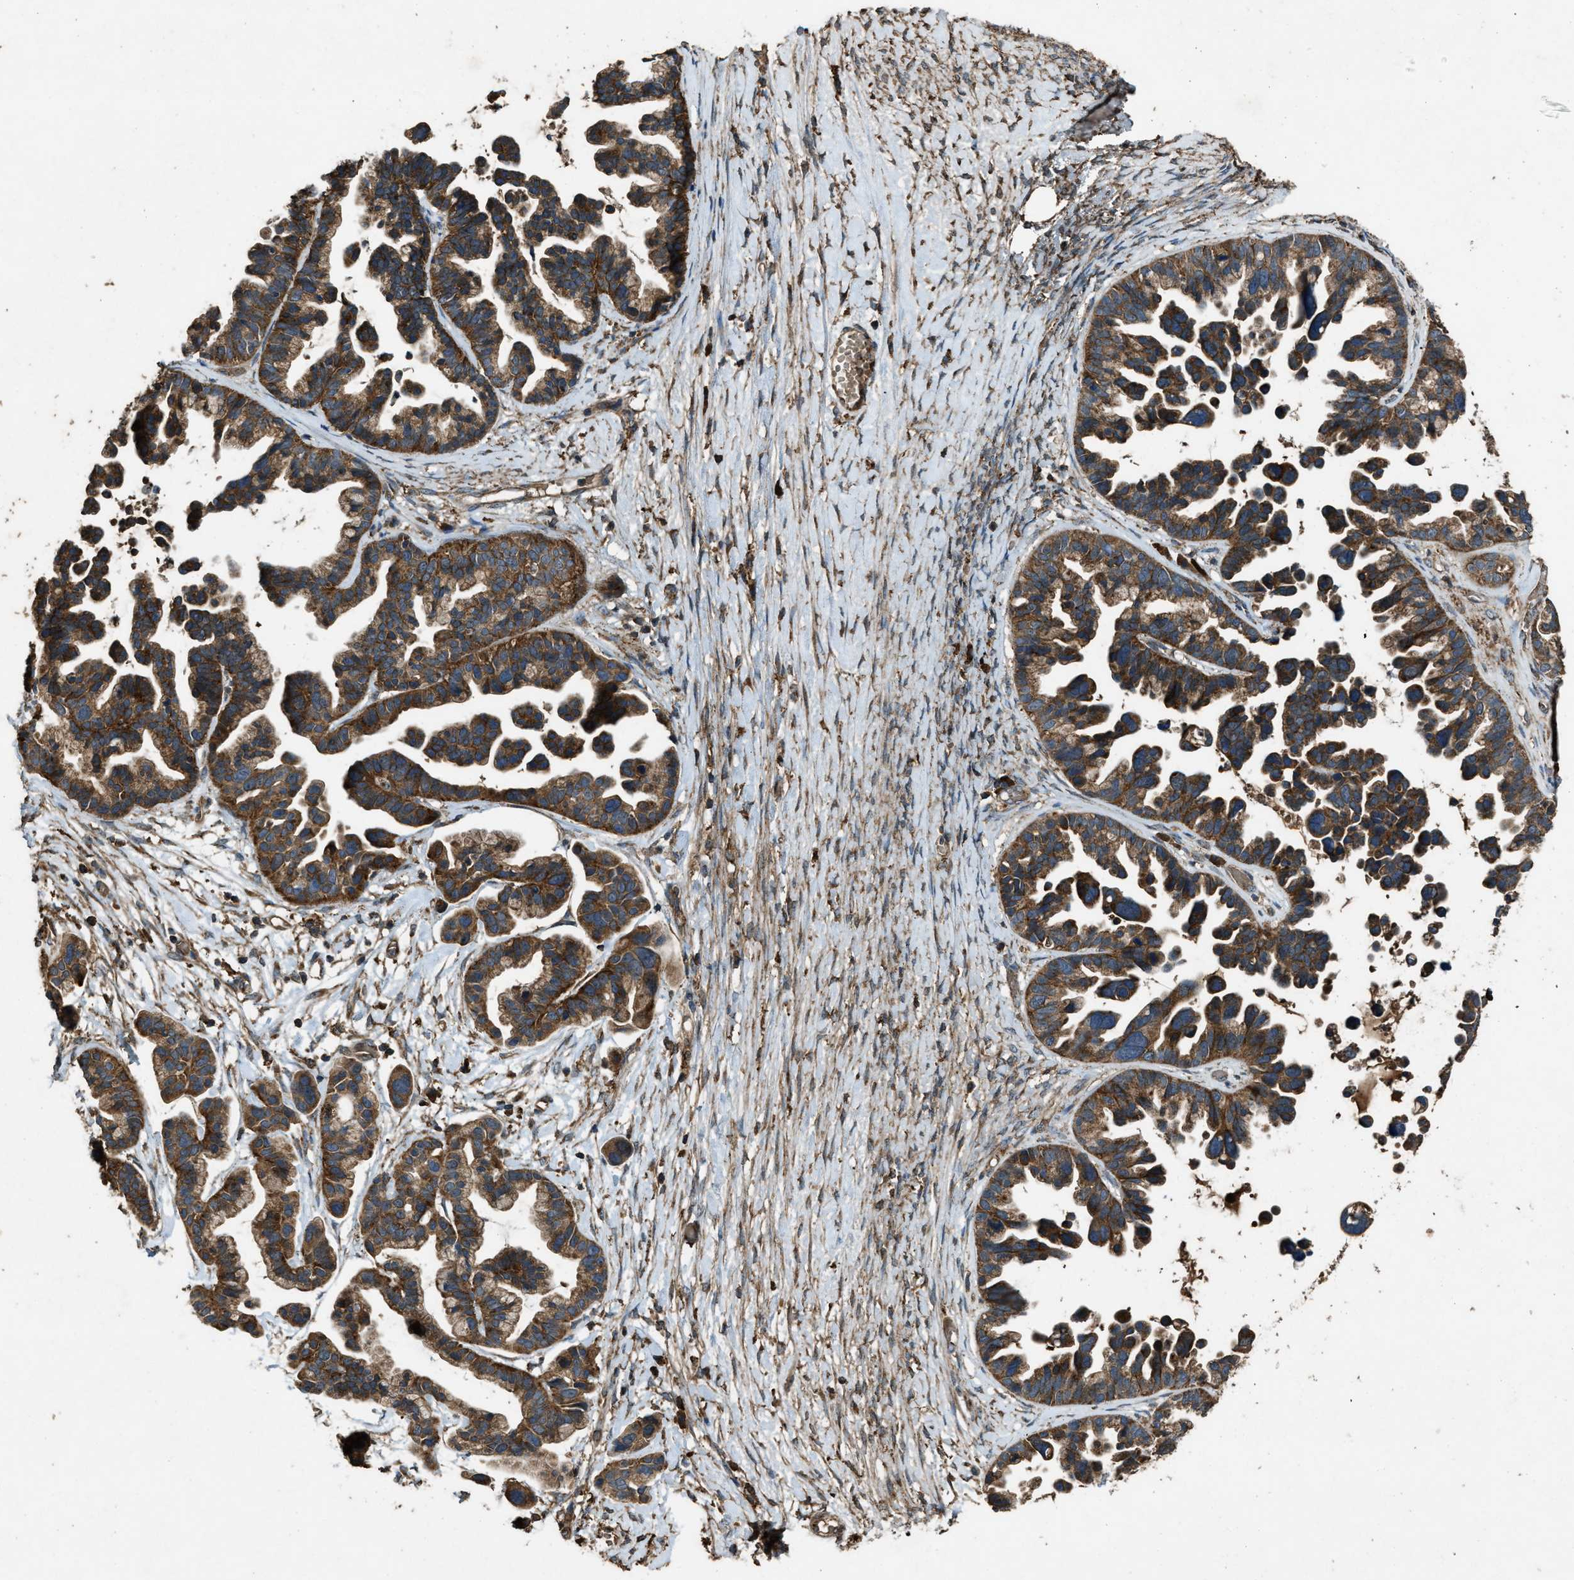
{"staining": {"intensity": "moderate", "quantity": ">75%", "location": "cytoplasmic/membranous"}, "tissue": "ovarian cancer", "cell_type": "Tumor cells", "image_type": "cancer", "snomed": [{"axis": "morphology", "description": "Cystadenocarcinoma, serous, NOS"}, {"axis": "topography", "description": "Ovary"}], "caption": "This micrograph shows IHC staining of ovarian cancer (serous cystadenocarcinoma), with medium moderate cytoplasmic/membranous expression in approximately >75% of tumor cells.", "gene": "MAP3K8", "patient": {"sex": "female", "age": 56}}